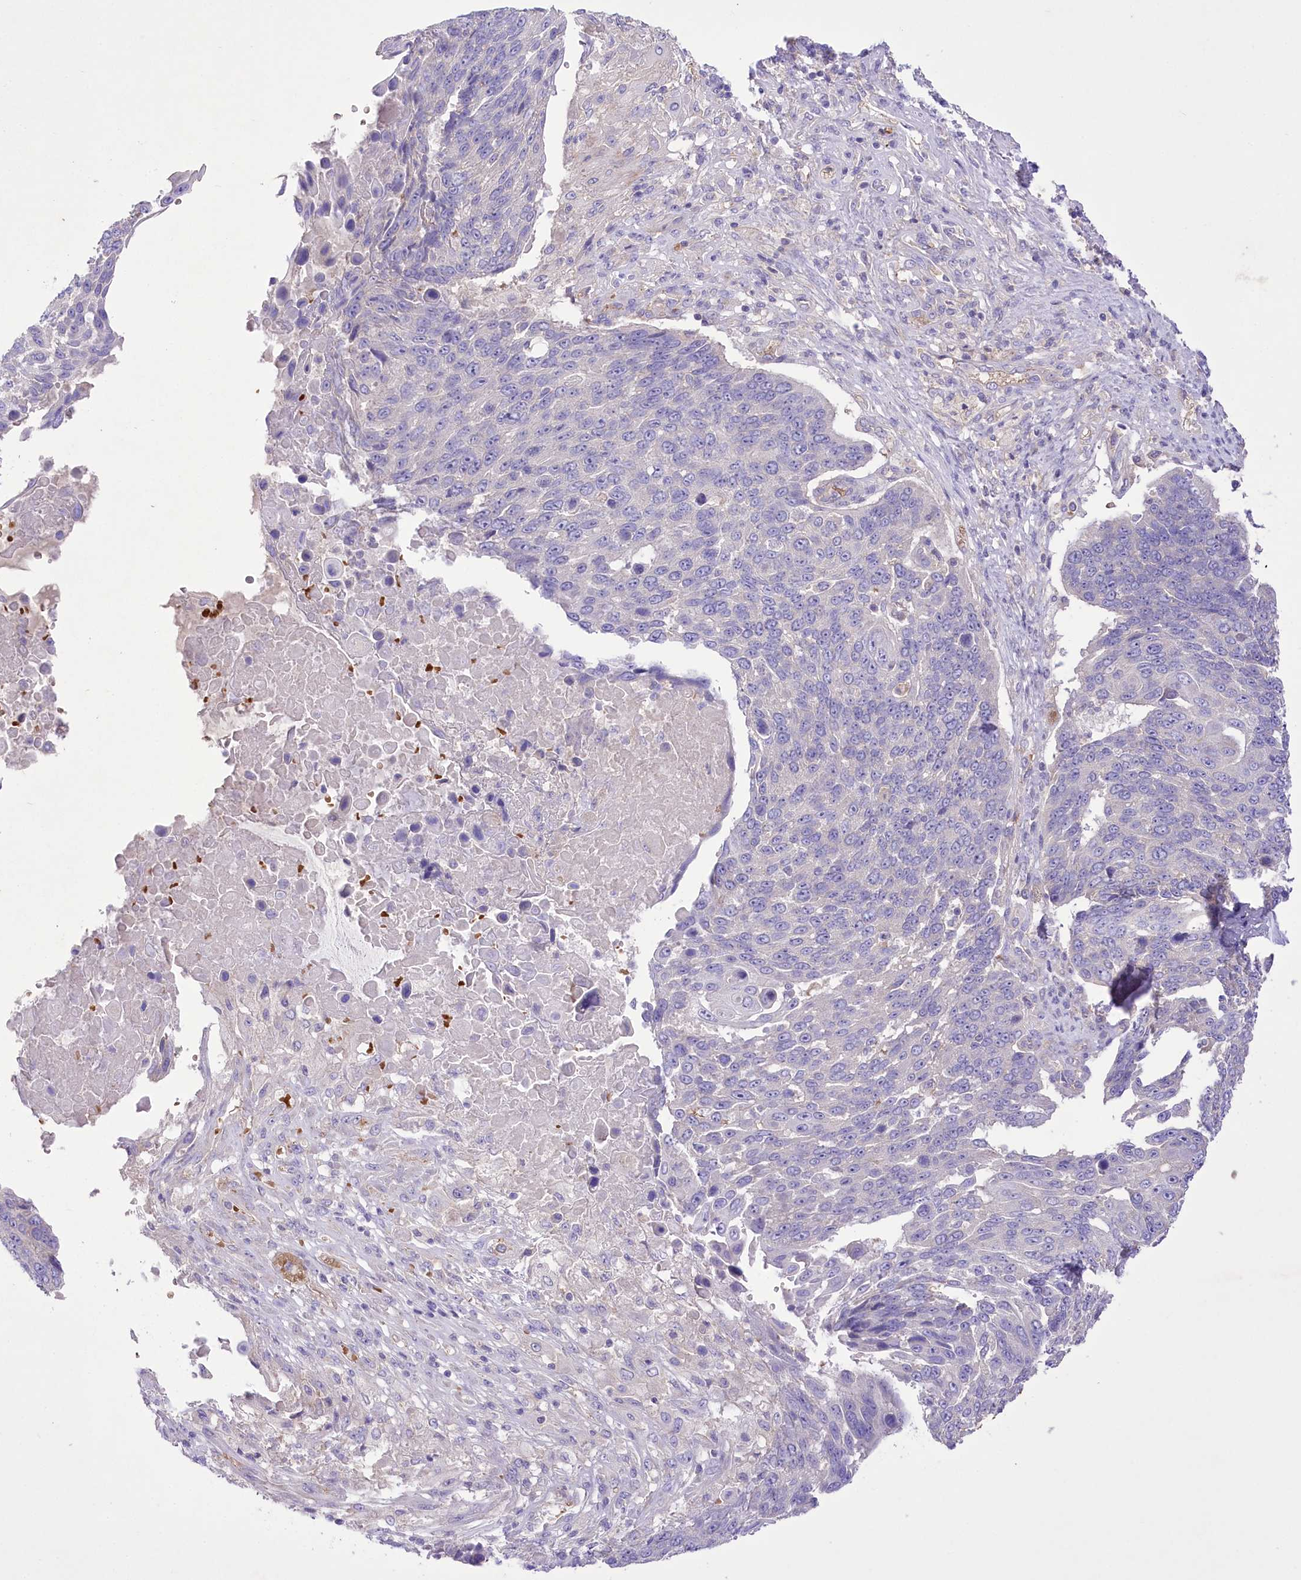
{"staining": {"intensity": "negative", "quantity": "none", "location": "none"}, "tissue": "lung cancer", "cell_type": "Tumor cells", "image_type": "cancer", "snomed": [{"axis": "morphology", "description": "Squamous cell carcinoma, NOS"}, {"axis": "topography", "description": "Lung"}], "caption": "Tumor cells are negative for protein expression in human squamous cell carcinoma (lung).", "gene": "PRSS53", "patient": {"sex": "male", "age": 66}}